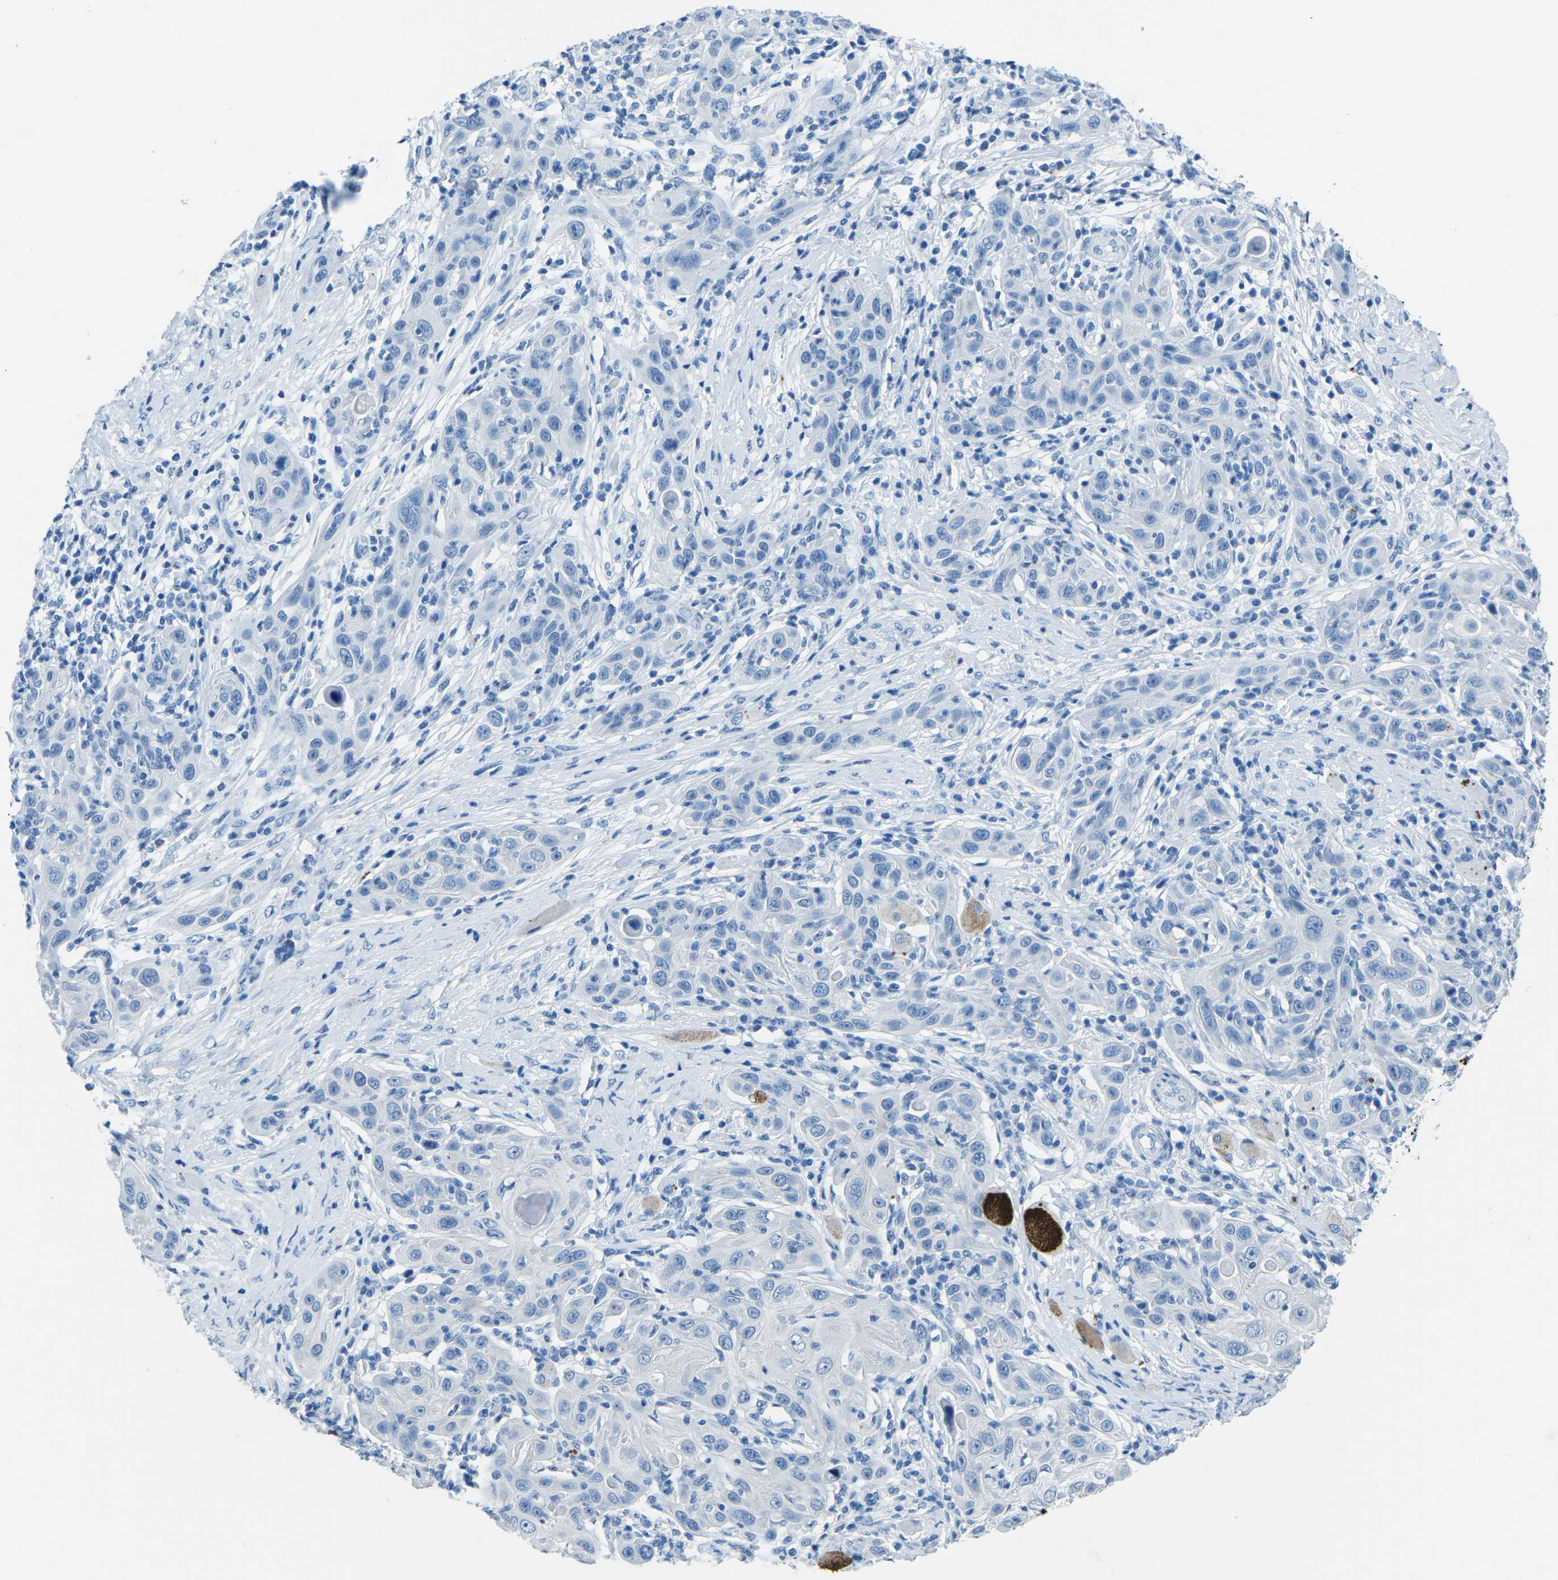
{"staining": {"intensity": "negative", "quantity": "none", "location": "none"}, "tissue": "skin cancer", "cell_type": "Tumor cells", "image_type": "cancer", "snomed": [{"axis": "morphology", "description": "Squamous cell carcinoma, NOS"}, {"axis": "topography", "description": "Skin"}], "caption": "Human skin cancer stained for a protein using IHC demonstrates no positivity in tumor cells.", "gene": "MYH8", "patient": {"sex": "female", "age": 88}}